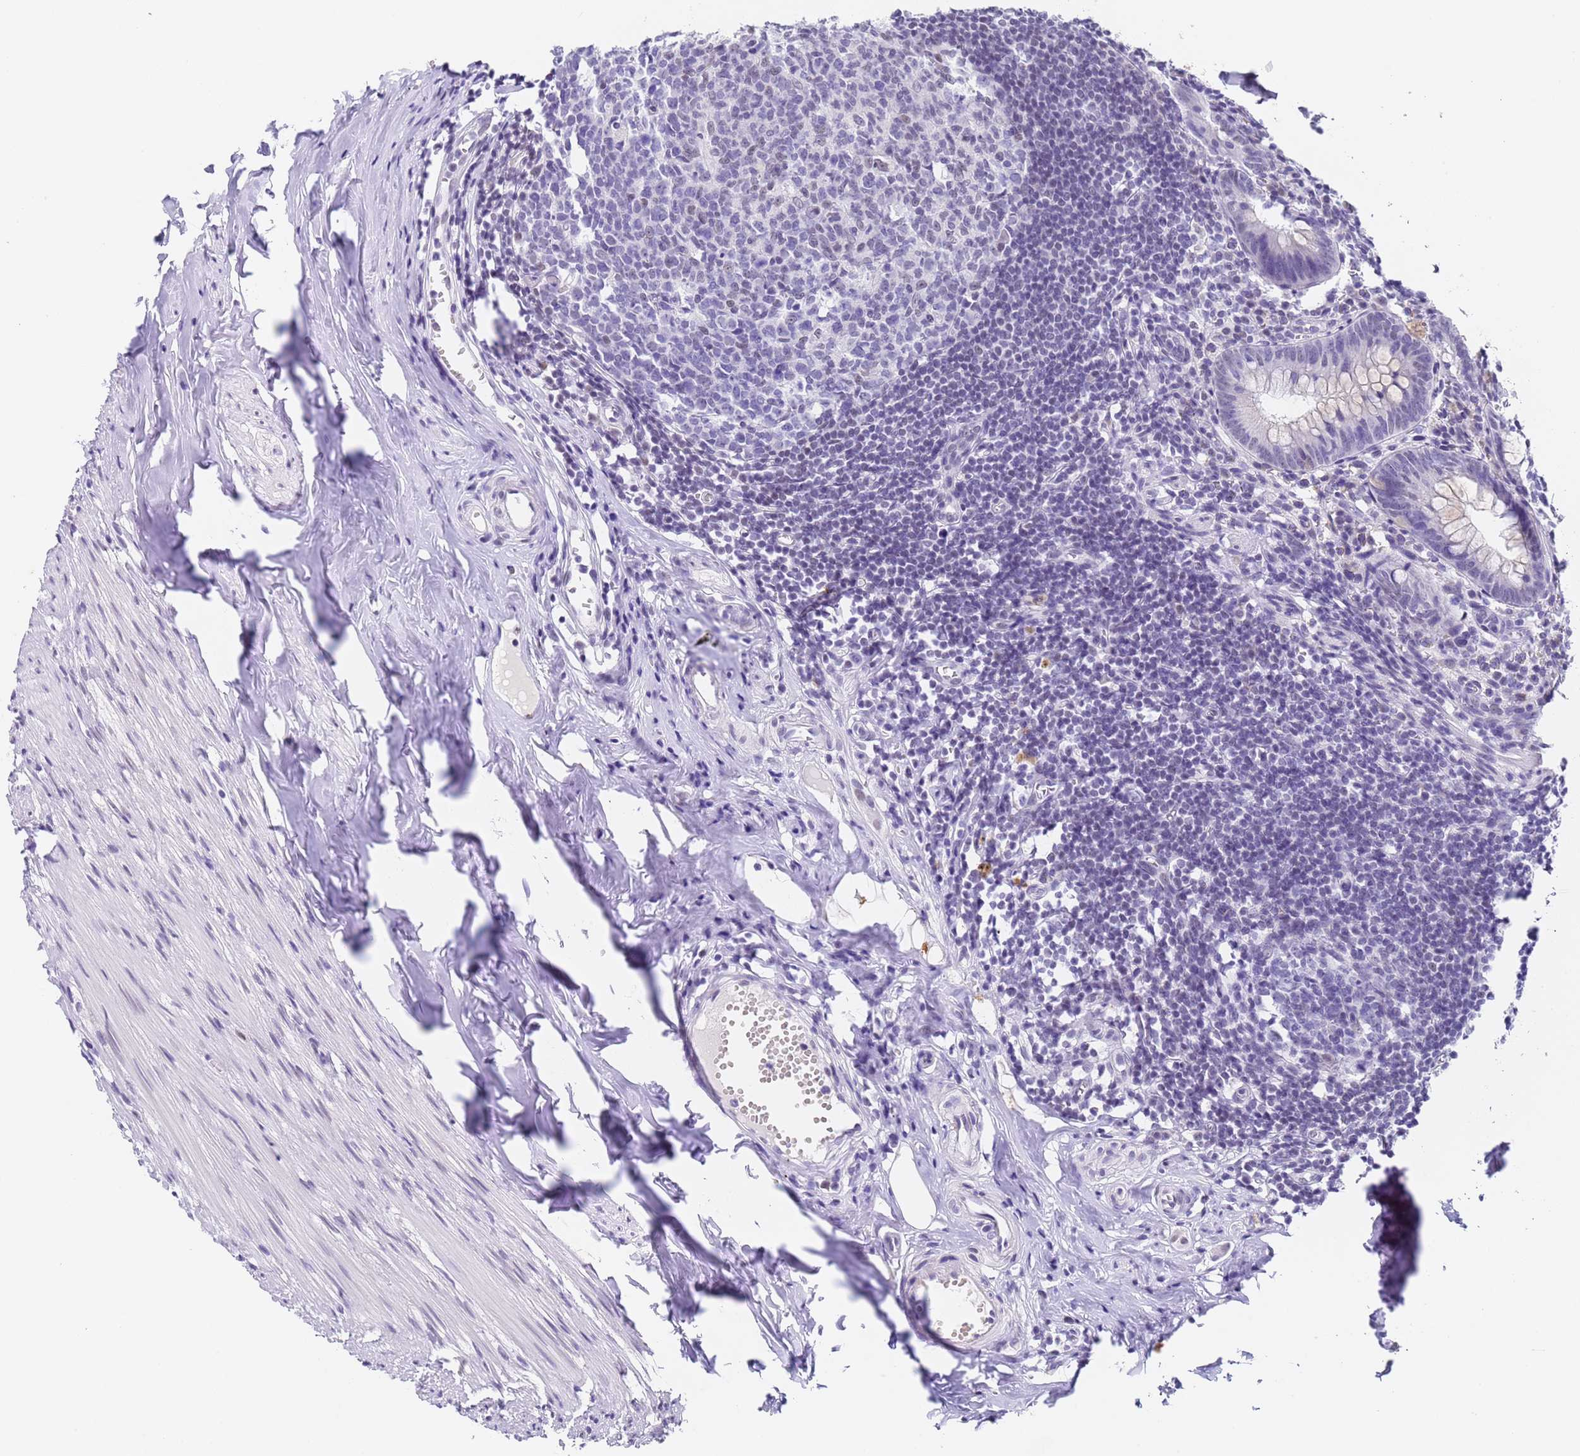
{"staining": {"intensity": "weak", "quantity": "<25%", "location": "cytoplasmic/membranous"}, "tissue": "appendix", "cell_type": "Glandular cells", "image_type": "normal", "snomed": [{"axis": "morphology", "description": "Normal tissue, NOS"}, {"axis": "topography", "description": "Appendix"}], "caption": "Appendix was stained to show a protein in brown. There is no significant staining in glandular cells. (Stains: DAB (3,3'-diaminobenzidine) IHC with hematoxylin counter stain, Microscopy: brightfield microscopy at high magnification).", "gene": "FNBP4", "patient": {"sex": "female", "age": 51}}